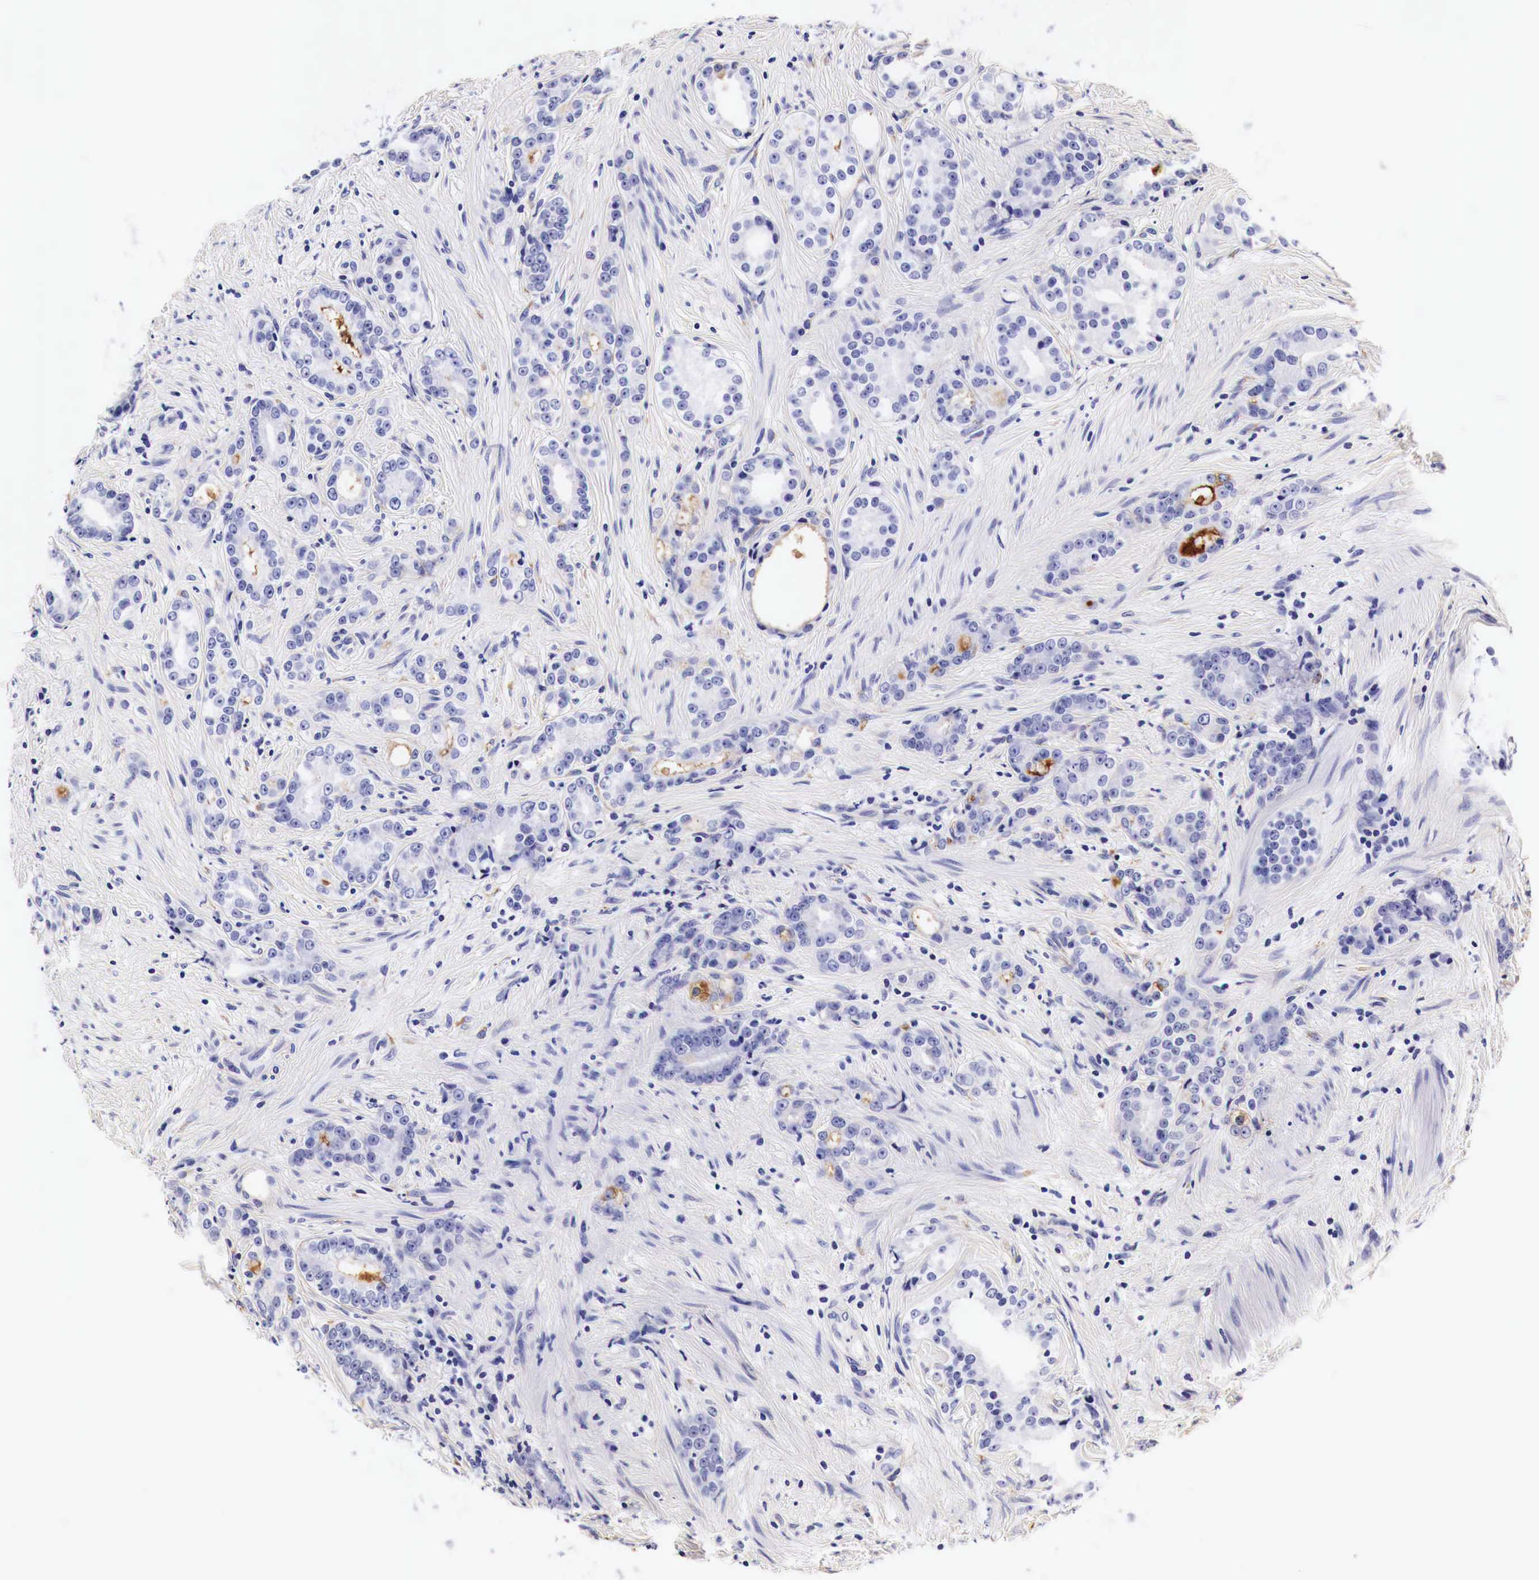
{"staining": {"intensity": "negative", "quantity": "none", "location": "none"}, "tissue": "prostate cancer", "cell_type": "Tumor cells", "image_type": "cancer", "snomed": [{"axis": "morphology", "description": "Adenocarcinoma, Medium grade"}, {"axis": "topography", "description": "Prostate"}], "caption": "There is no significant positivity in tumor cells of prostate medium-grade adenocarcinoma.", "gene": "LAMB2", "patient": {"sex": "male", "age": 59}}